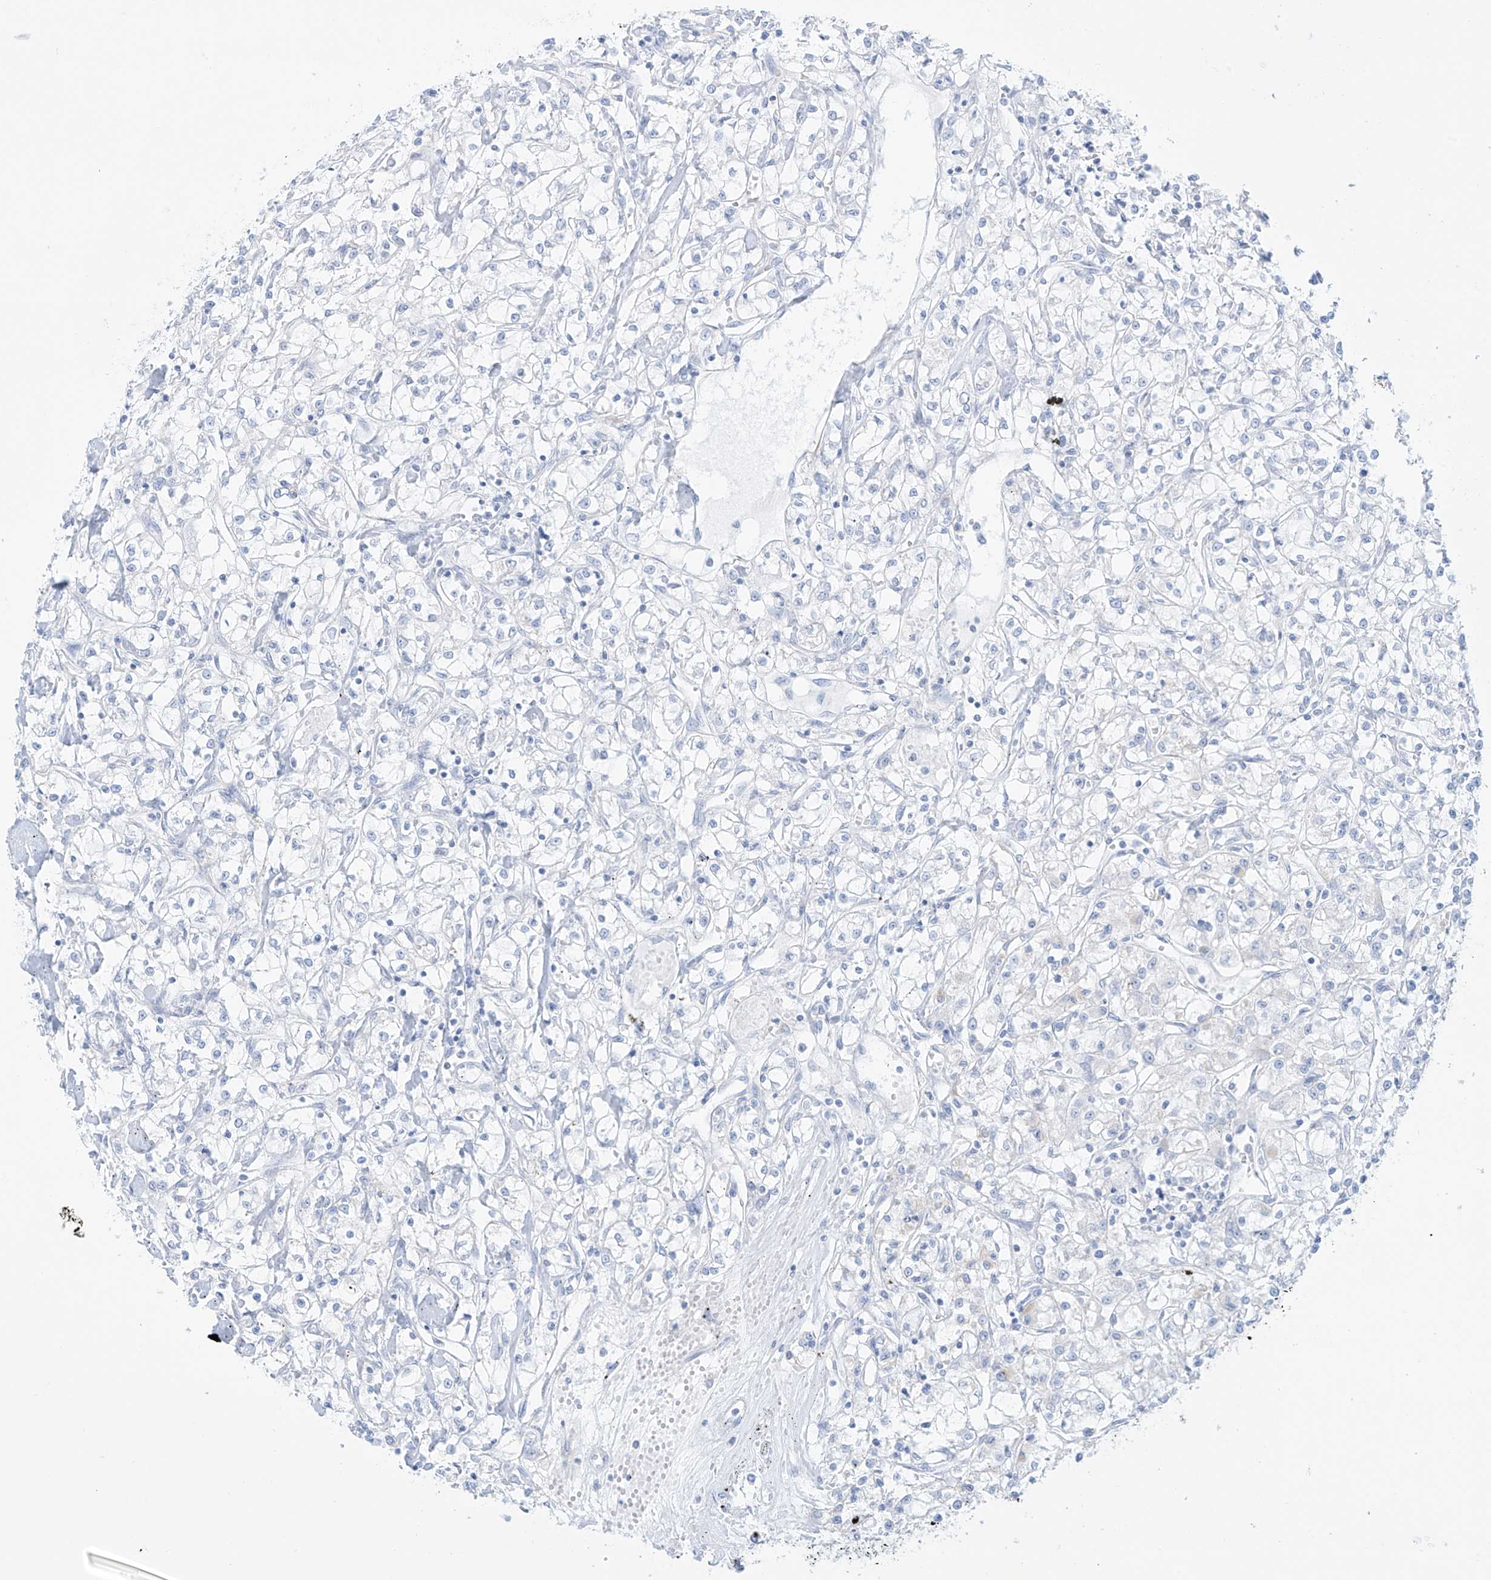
{"staining": {"intensity": "negative", "quantity": "none", "location": "none"}, "tissue": "renal cancer", "cell_type": "Tumor cells", "image_type": "cancer", "snomed": [{"axis": "morphology", "description": "Adenocarcinoma, NOS"}, {"axis": "topography", "description": "Kidney"}], "caption": "An image of human renal cancer is negative for staining in tumor cells.", "gene": "SLC26A3", "patient": {"sex": "female", "age": 59}}